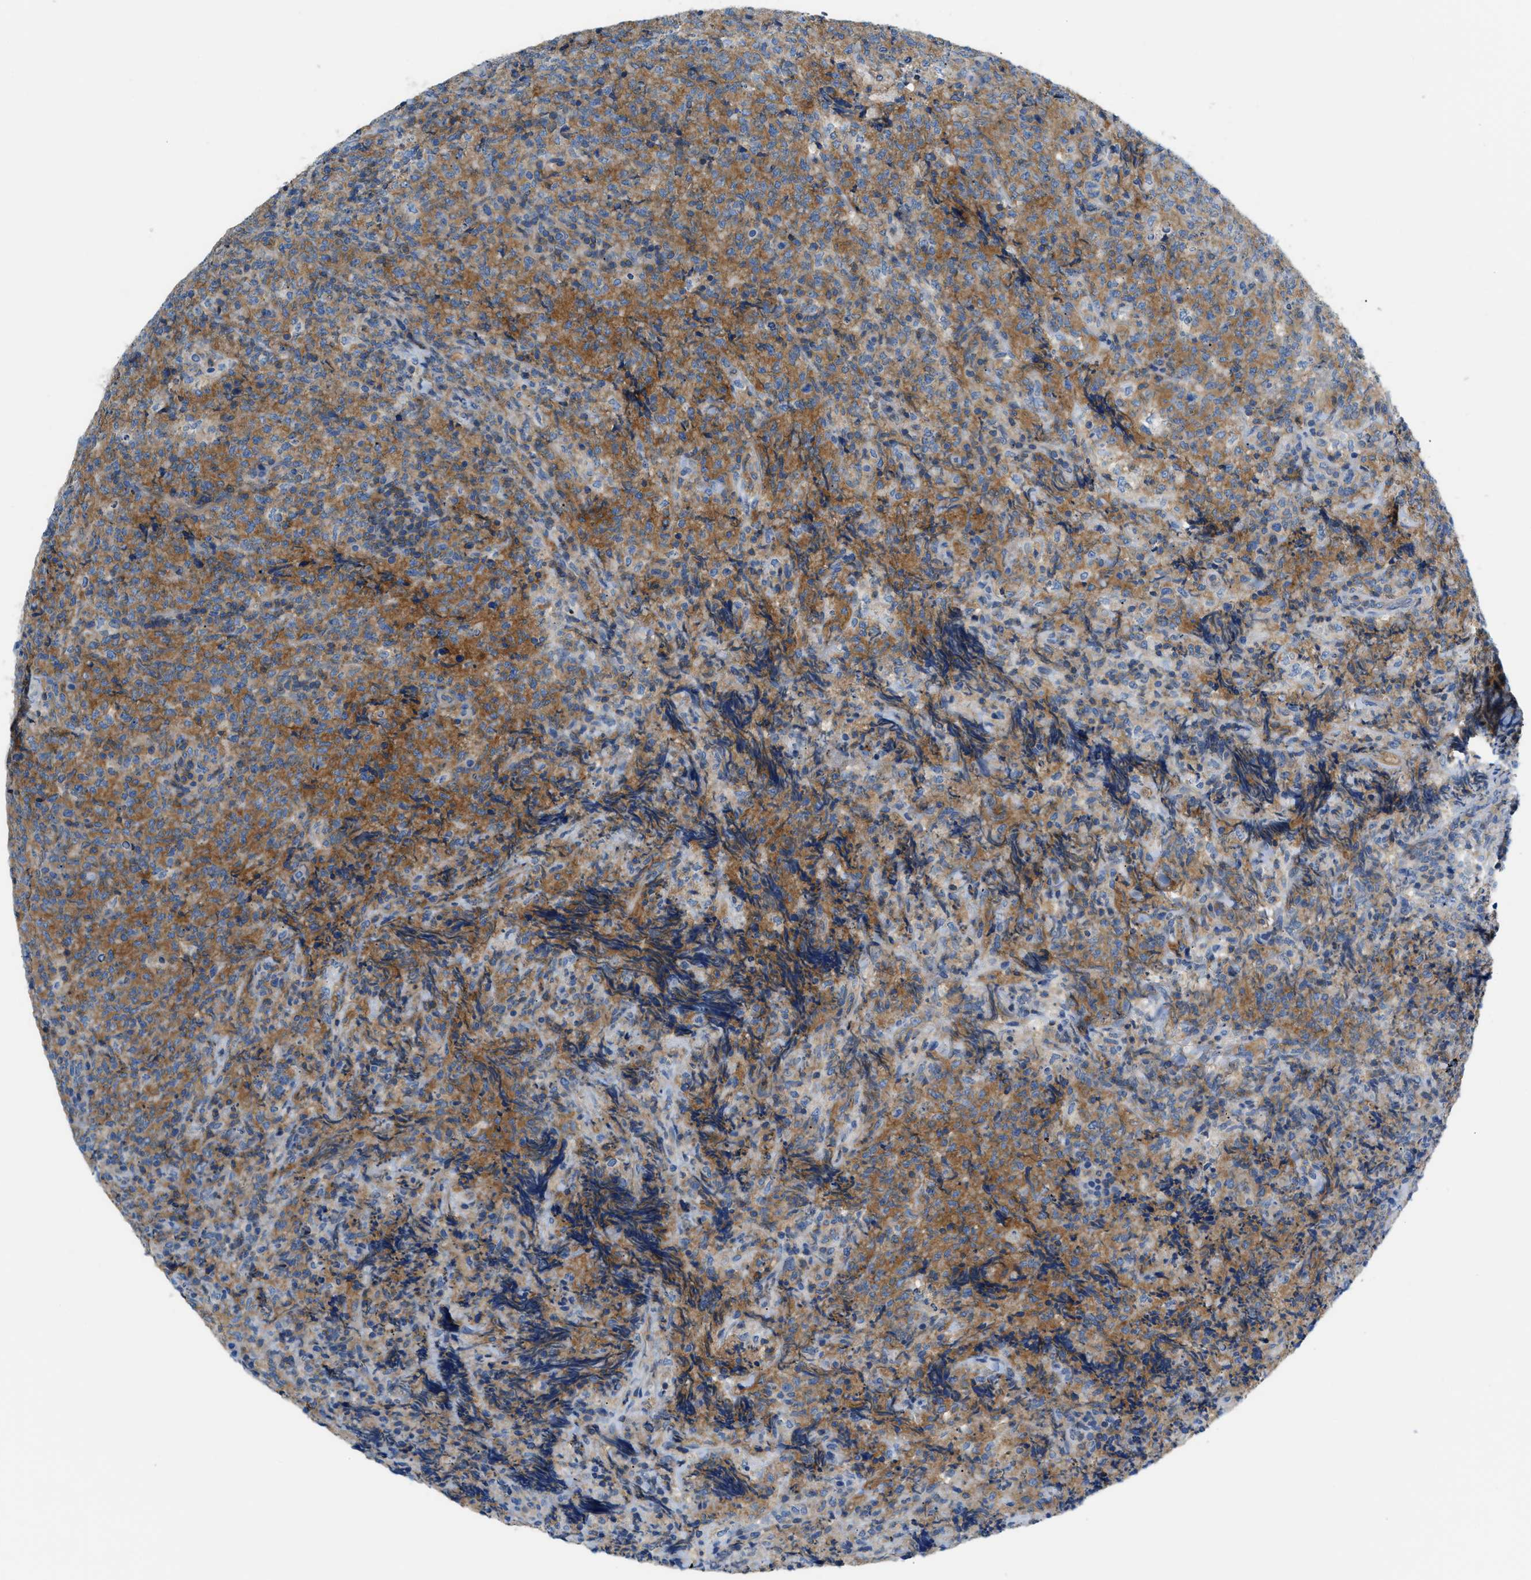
{"staining": {"intensity": "moderate", "quantity": "<25%", "location": "cytoplasmic/membranous"}, "tissue": "lymphoma", "cell_type": "Tumor cells", "image_type": "cancer", "snomed": [{"axis": "morphology", "description": "Malignant lymphoma, non-Hodgkin's type, High grade"}, {"axis": "topography", "description": "Tonsil"}], "caption": "Lymphoma was stained to show a protein in brown. There is low levels of moderate cytoplasmic/membranous positivity in about <25% of tumor cells.", "gene": "ORAI1", "patient": {"sex": "female", "age": 36}}